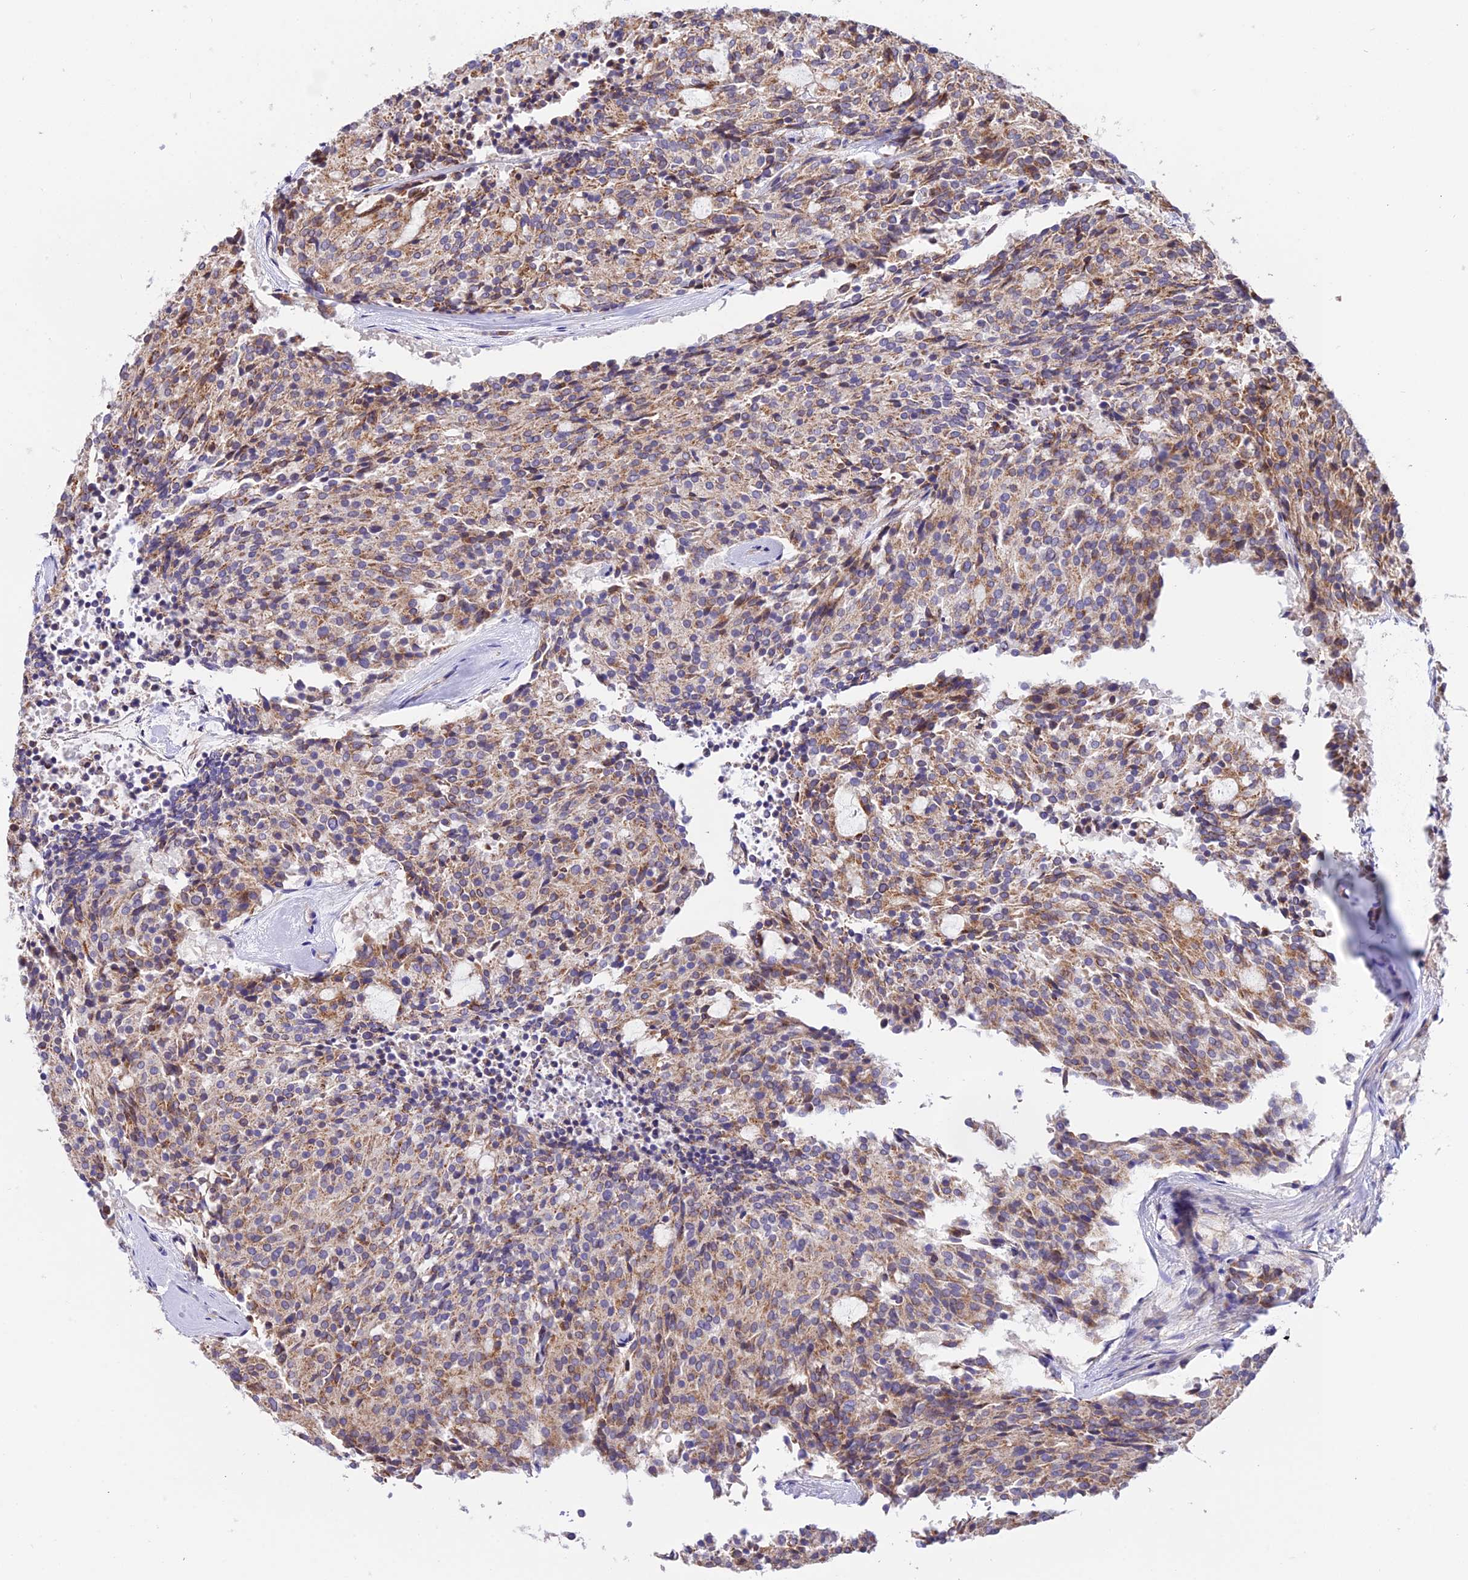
{"staining": {"intensity": "moderate", "quantity": ">75%", "location": "cytoplasmic/membranous"}, "tissue": "carcinoid", "cell_type": "Tumor cells", "image_type": "cancer", "snomed": [{"axis": "morphology", "description": "Carcinoid, malignant, NOS"}, {"axis": "topography", "description": "Pancreas"}], "caption": "This is a micrograph of immunohistochemistry staining of carcinoid, which shows moderate staining in the cytoplasmic/membranous of tumor cells.", "gene": "TRIM43B", "patient": {"sex": "female", "age": 54}}